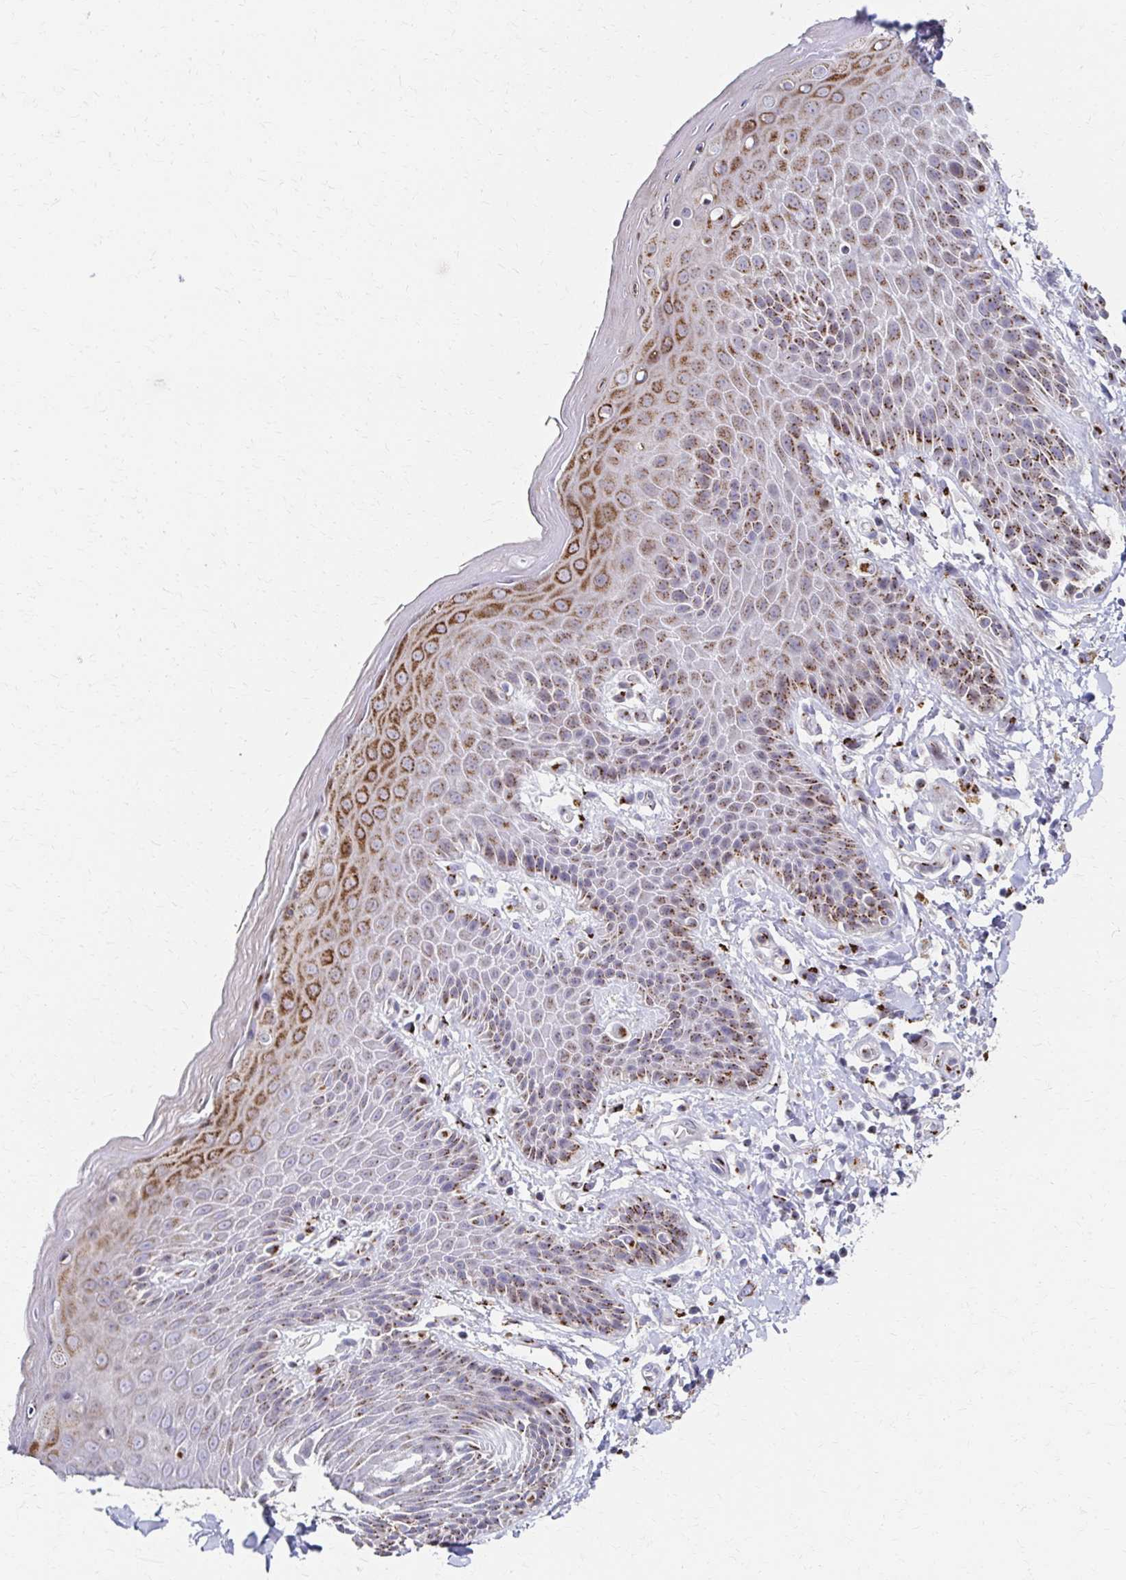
{"staining": {"intensity": "moderate", "quantity": "25%-75%", "location": "cytoplasmic/membranous"}, "tissue": "skin", "cell_type": "Epidermal cells", "image_type": "normal", "snomed": [{"axis": "morphology", "description": "Normal tissue, NOS"}, {"axis": "topography", "description": "Anal"}, {"axis": "topography", "description": "Peripheral nerve tissue"}], "caption": "DAB (3,3'-diaminobenzidine) immunohistochemical staining of normal skin demonstrates moderate cytoplasmic/membranous protein expression in approximately 25%-75% of epidermal cells.", "gene": "ENSG00000254692", "patient": {"sex": "male", "age": 51}}